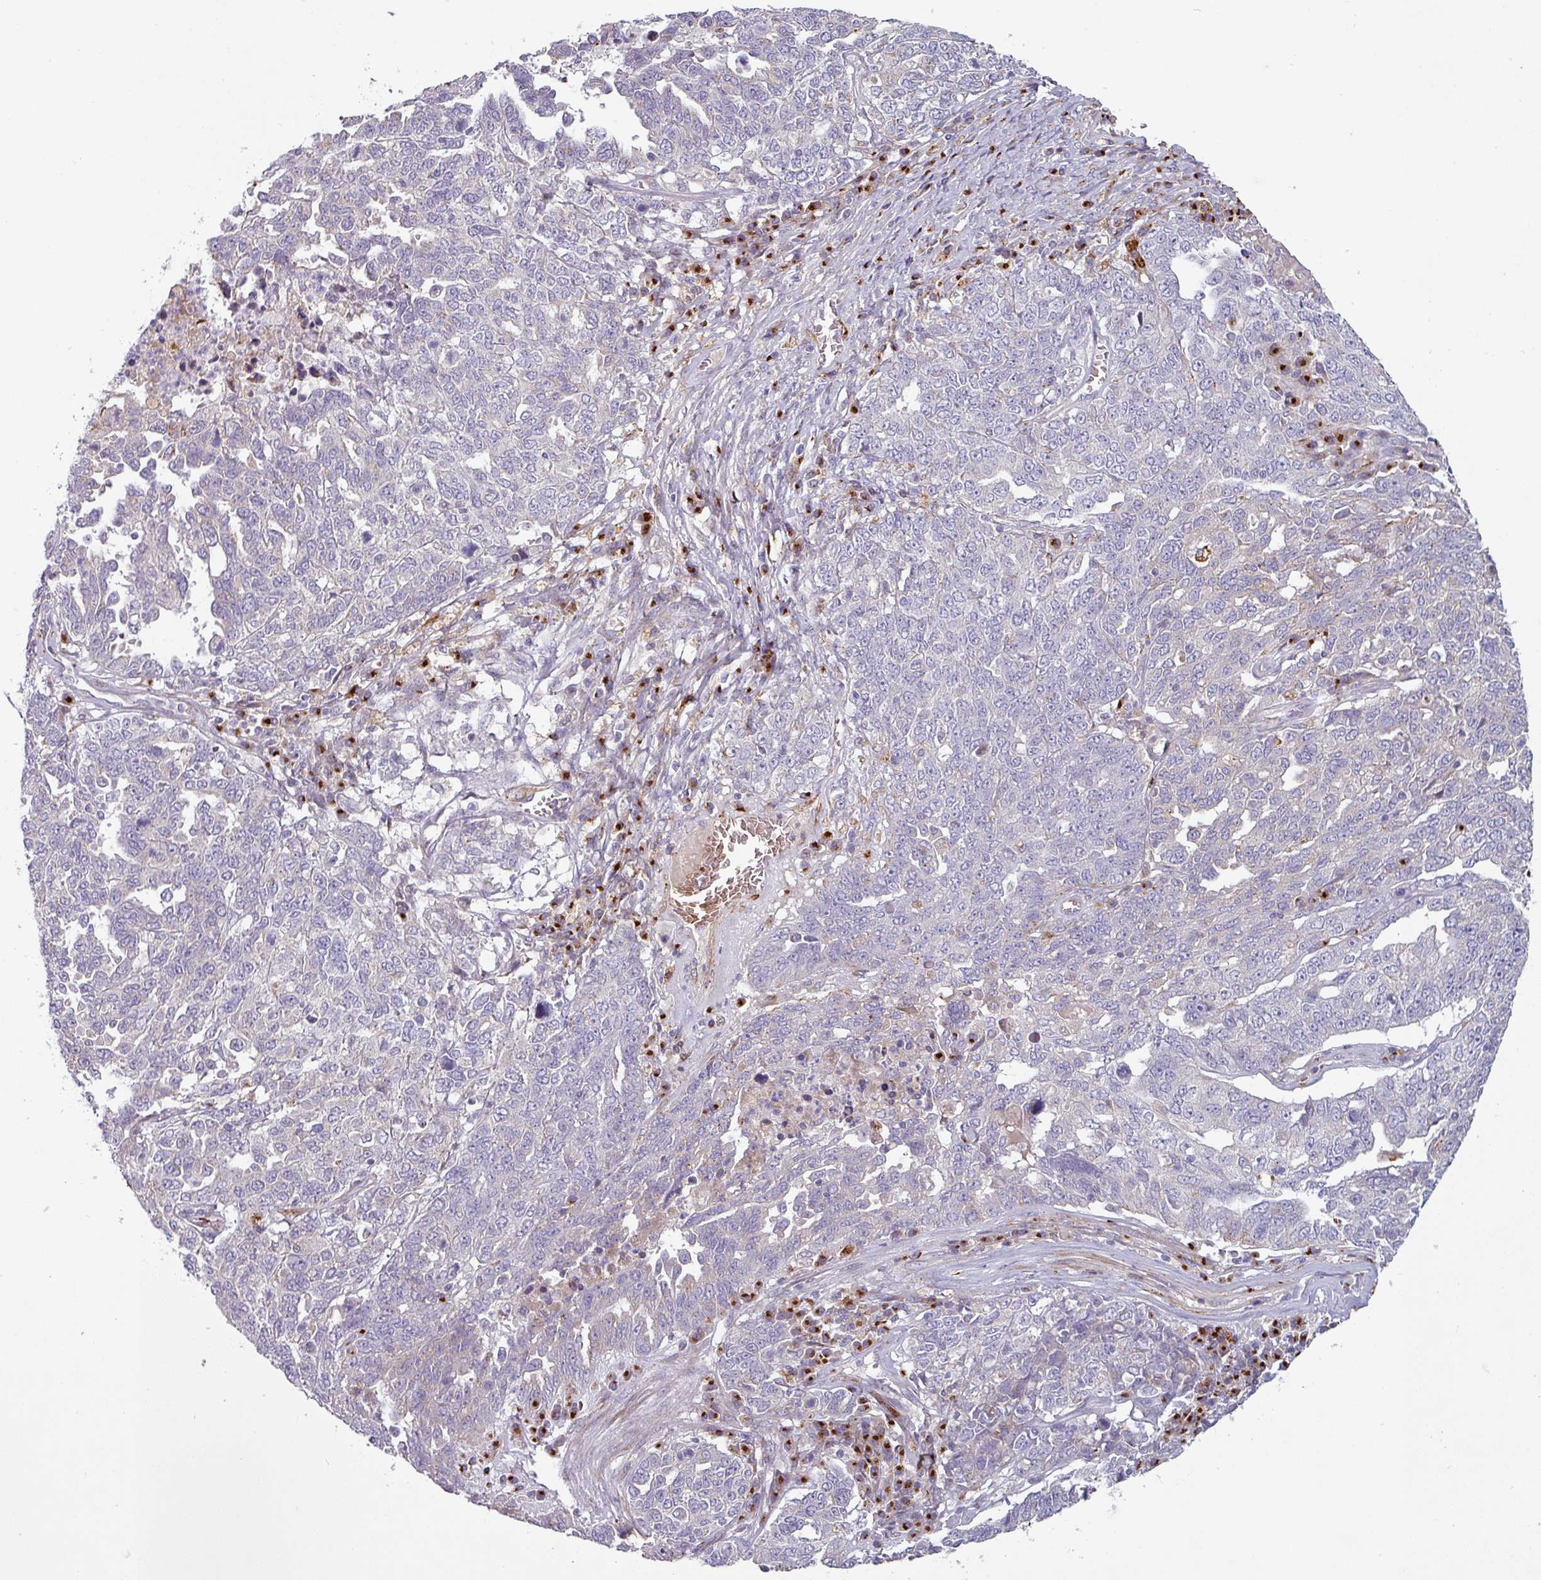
{"staining": {"intensity": "weak", "quantity": "<25%", "location": "cytoplasmic/membranous"}, "tissue": "ovarian cancer", "cell_type": "Tumor cells", "image_type": "cancer", "snomed": [{"axis": "morphology", "description": "Carcinoma, endometroid"}, {"axis": "topography", "description": "Ovary"}], "caption": "There is no significant staining in tumor cells of ovarian cancer (endometroid carcinoma).", "gene": "PRODH2", "patient": {"sex": "female", "age": 62}}